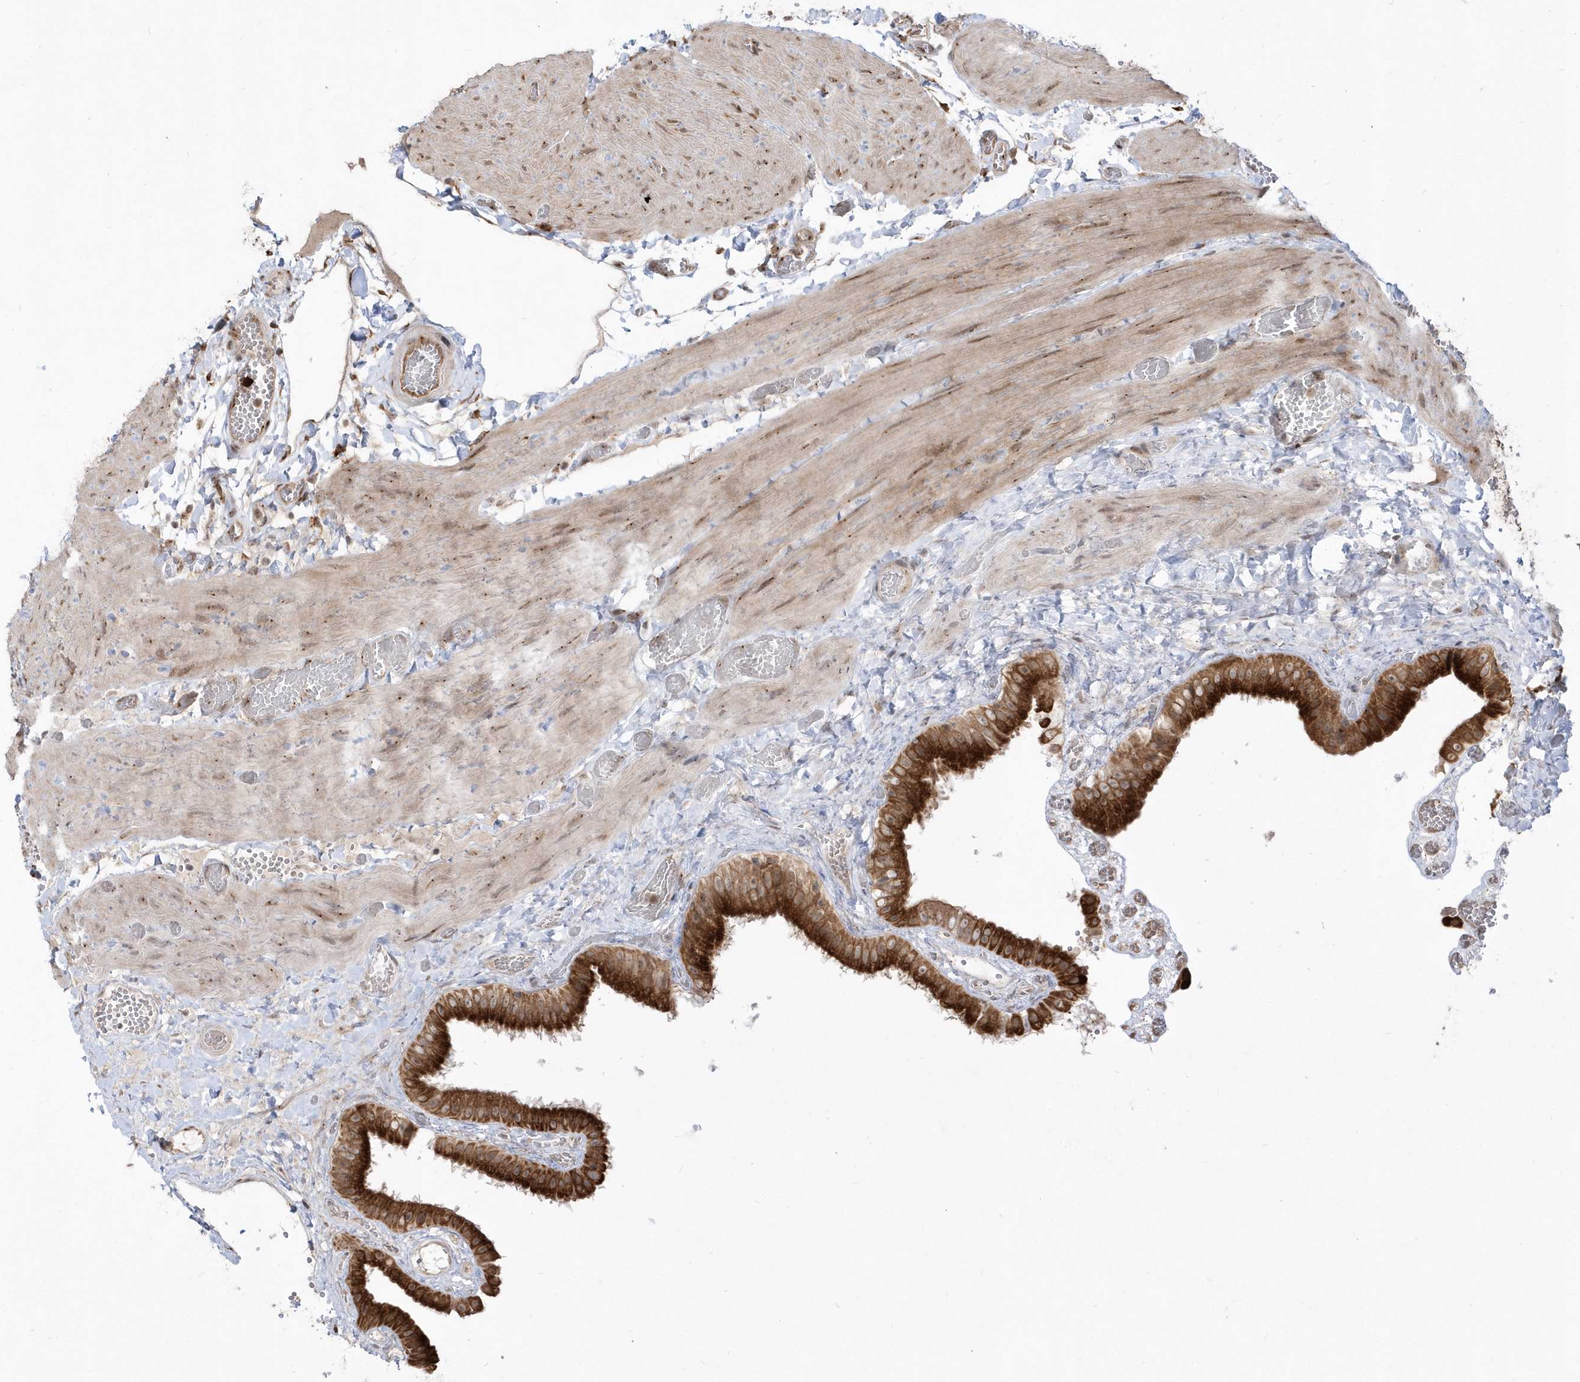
{"staining": {"intensity": "strong", "quantity": ">75%", "location": "cytoplasmic/membranous"}, "tissue": "gallbladder", "cell_type": "Glandular cells", "image_type": "normal", "snomed": [{"axis": "morphology", "description": "Normal tissue, NOS"}, {"axis": "topography", "description": "Gallbladder"}], "caption": "Immunohistochemistry histopathology image of unremarkable gallbladder: gallbladder stained using immunohistochemistry (IHC) shows high levels of strong protein expression localized specifically in the cytoplasmic/membranous of glandular cells, appearing as a cytoplasmic/membranous brown color.", "gene": "EPC2", "patient": {"sex": "female", "age": 64}}